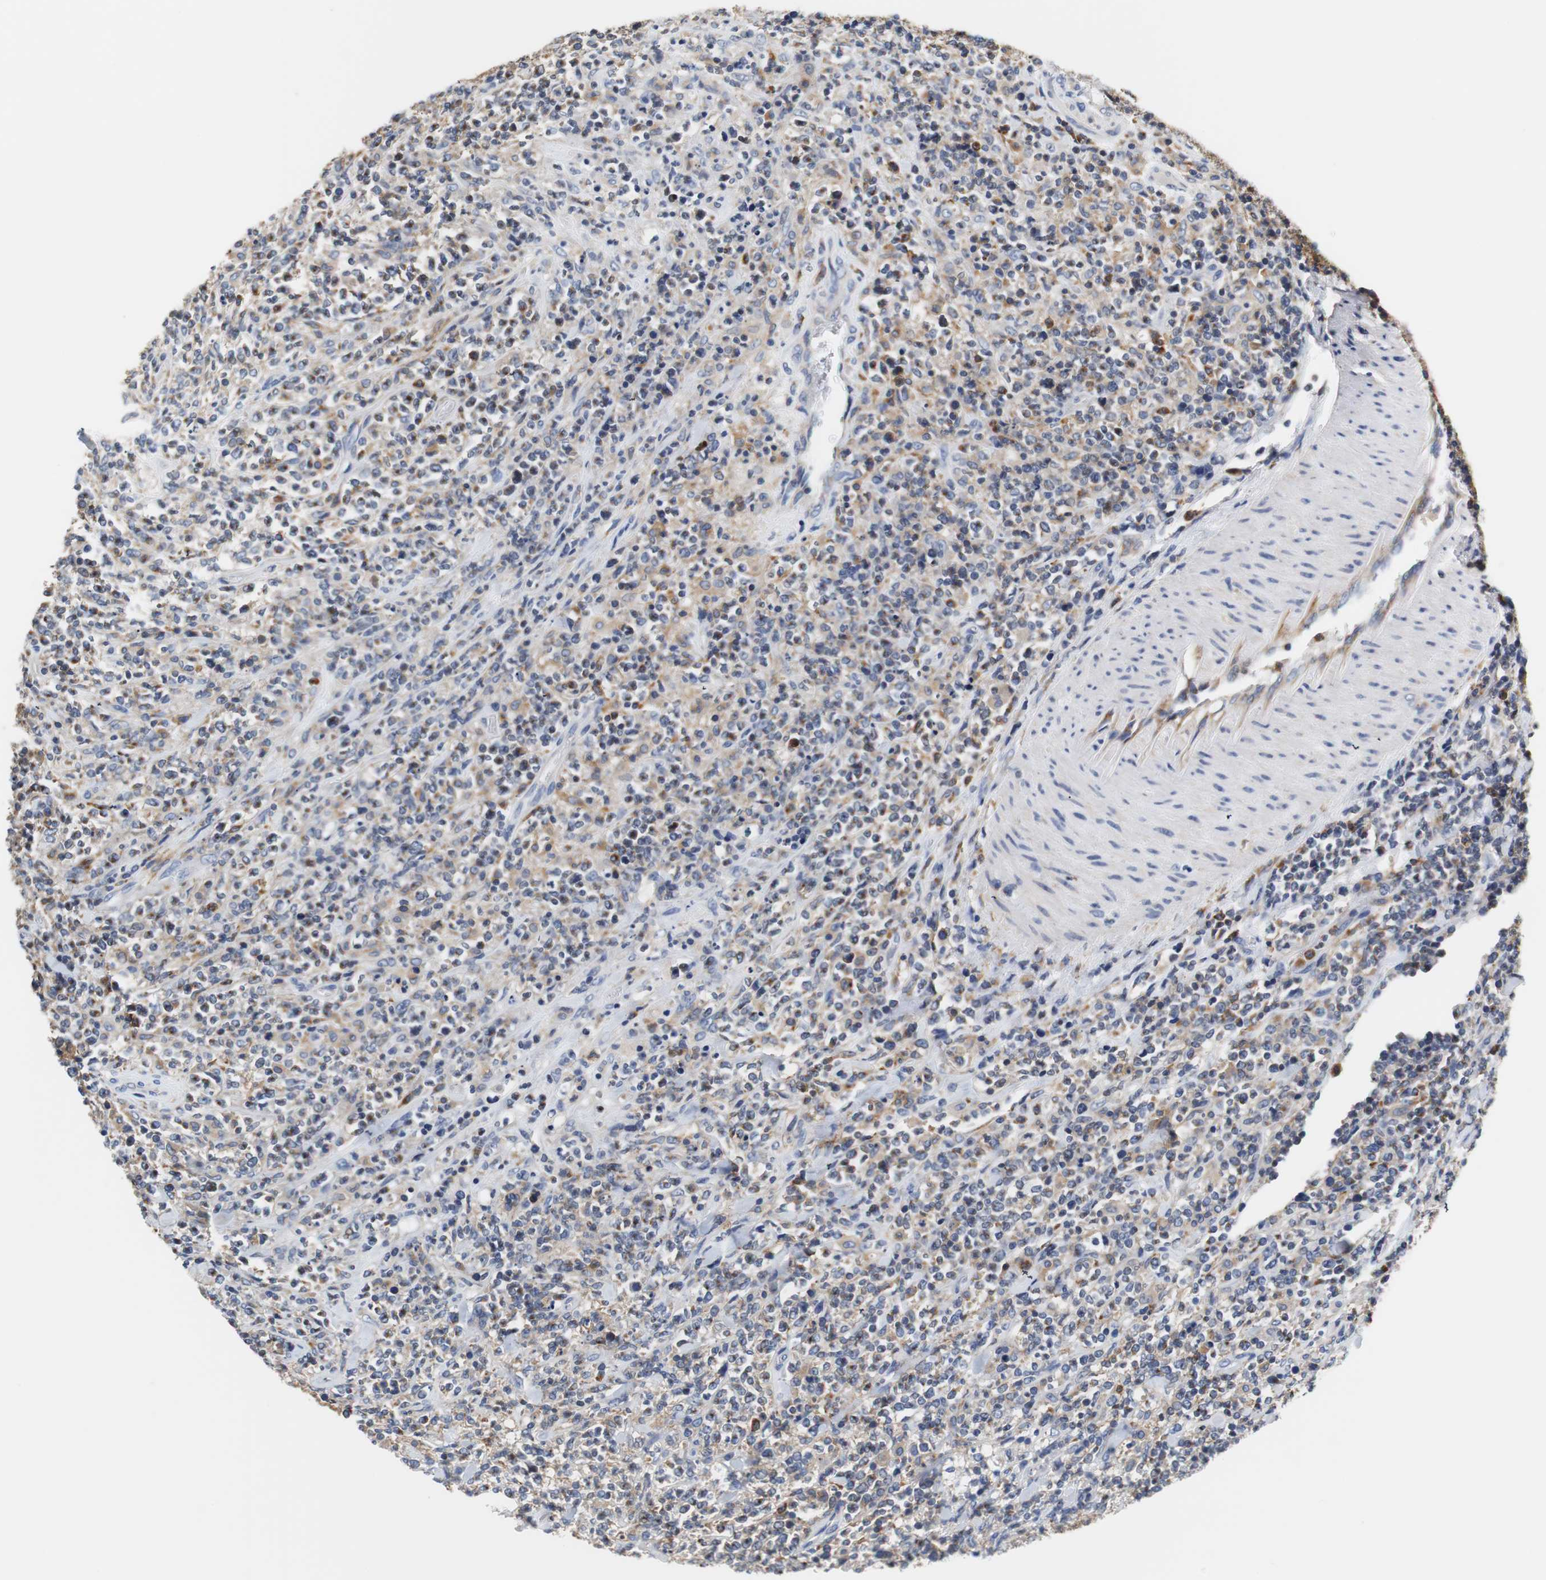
{"staining": {"intensity": "weak", "quantity": ">75%", "location": "cytoplasmic/membranous"}, "tissue": "lymphoma", "cell_type": "Tumor cells", "image_type": "cancer", "snomed": [{"axis": "morphology", "description": "Malignant lymphoma, non-Hodgkin's type, High grade"}, {"axis": "topography", "description": "Soft tissue"}], "caption": "Immunohistochemistry (IHC) (DAB (3,3'-diaminobenzidine)) staining of lymphoma shows weak cytoplasmic/membranous protein positivity in about >75% of tumor cells.", "gene": "VAMP8", "patient": {"sex": "male", "age": 18}}